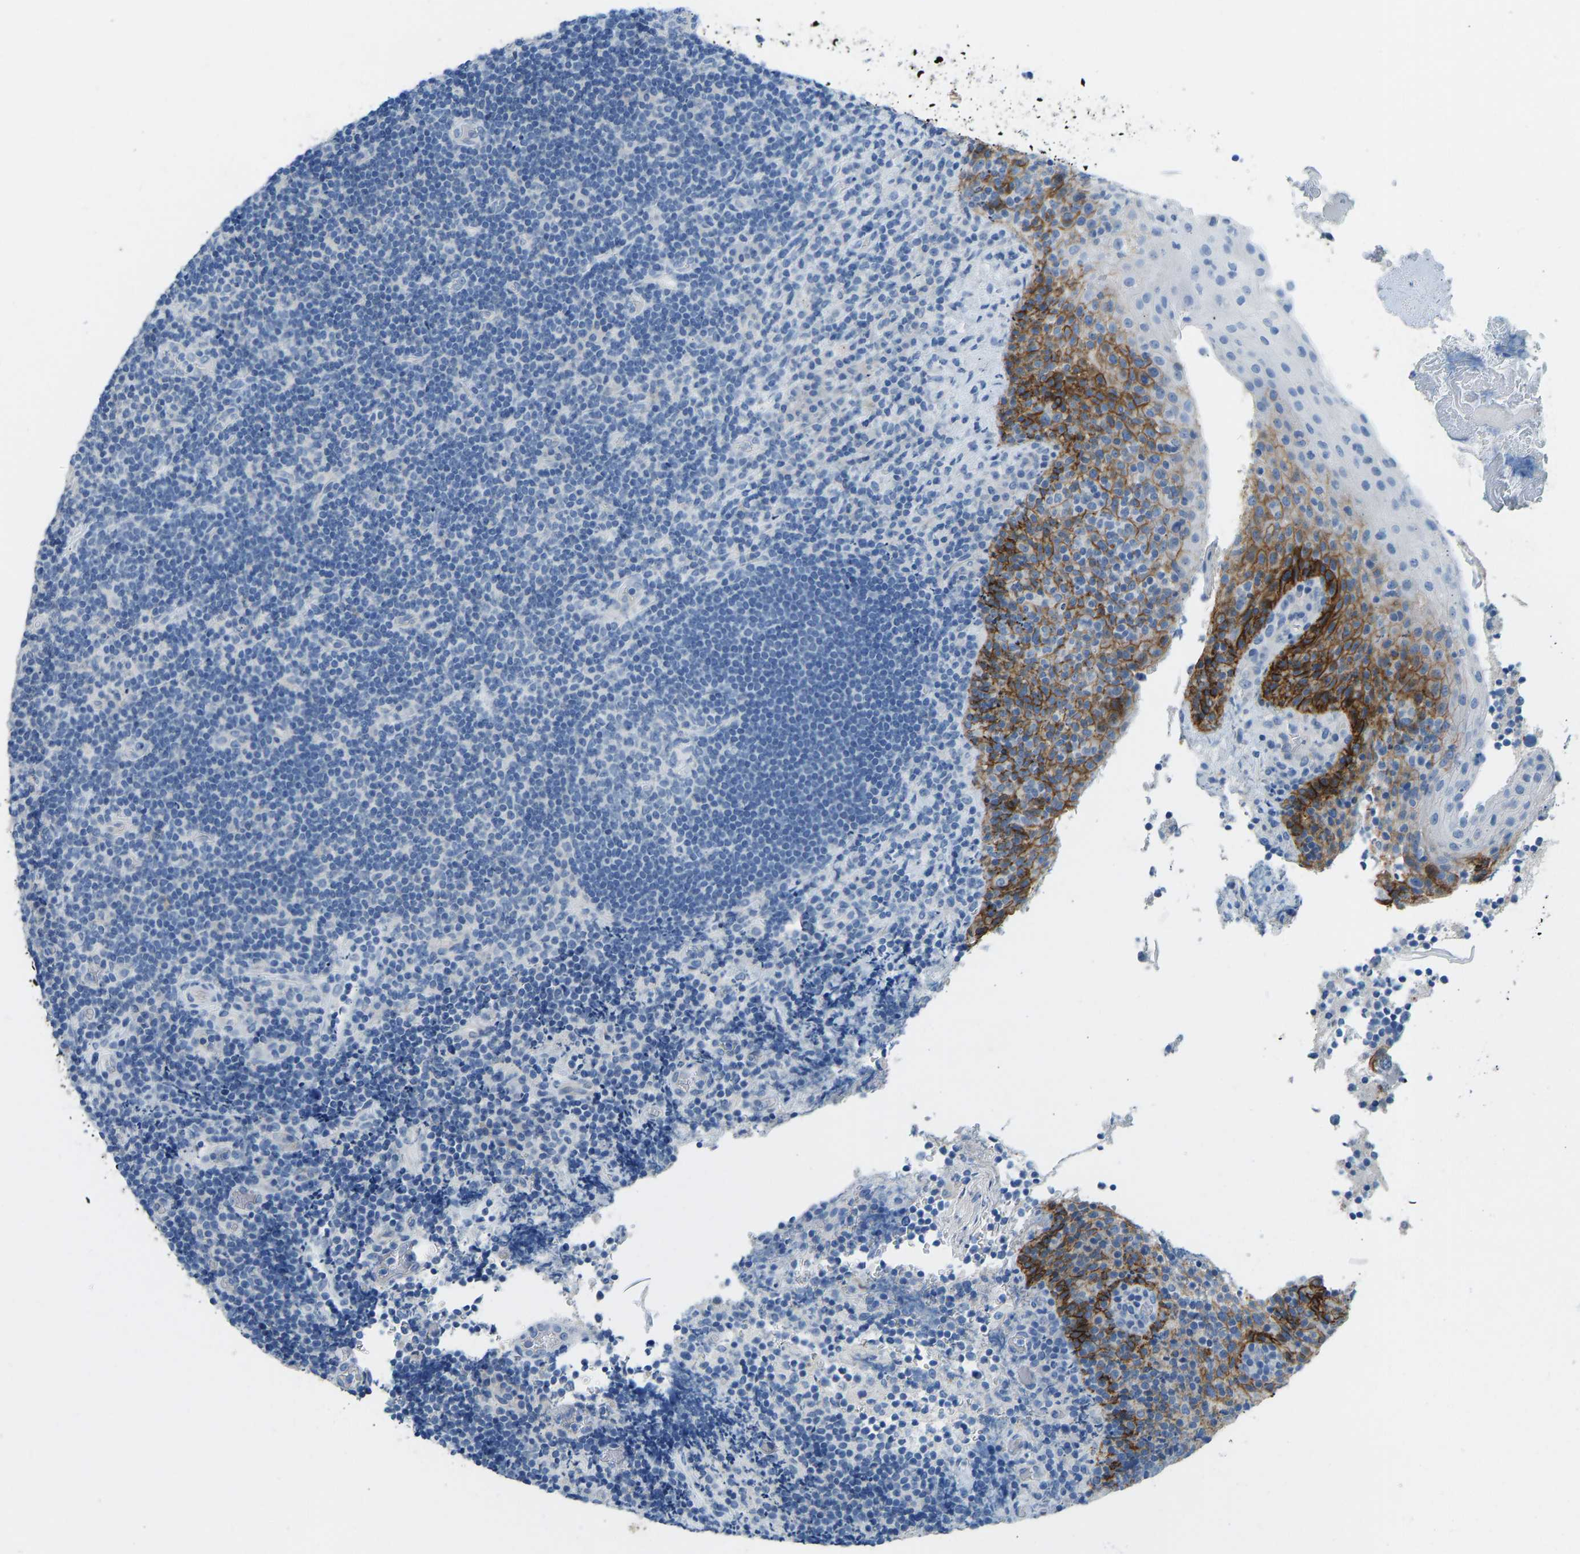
{"staining": {"intensity": "negative", "quantity": "none", "location": "none"}, "tissue": "lymphoma", "cell_type": "Tumor cells", "image_type": "cancer", "snomed": [{"axis": "morphology", "description": "Malignant lymphoma, non-Hodgkin's type, High grade"}, {"axis": "topography", "description": "Tonsil"}], "caption": "Tumor cells show no significant protein staining in high-grade malignant lymphoma, non-Hodgkin's type. The staining is performed using DAB (3,3'-diaminobenzidine) brown chromogen with nuclei counter-stained in using hematoxylin.", "gene": "ATP1A1", "patient": {"sex": "female", "age": 36}}